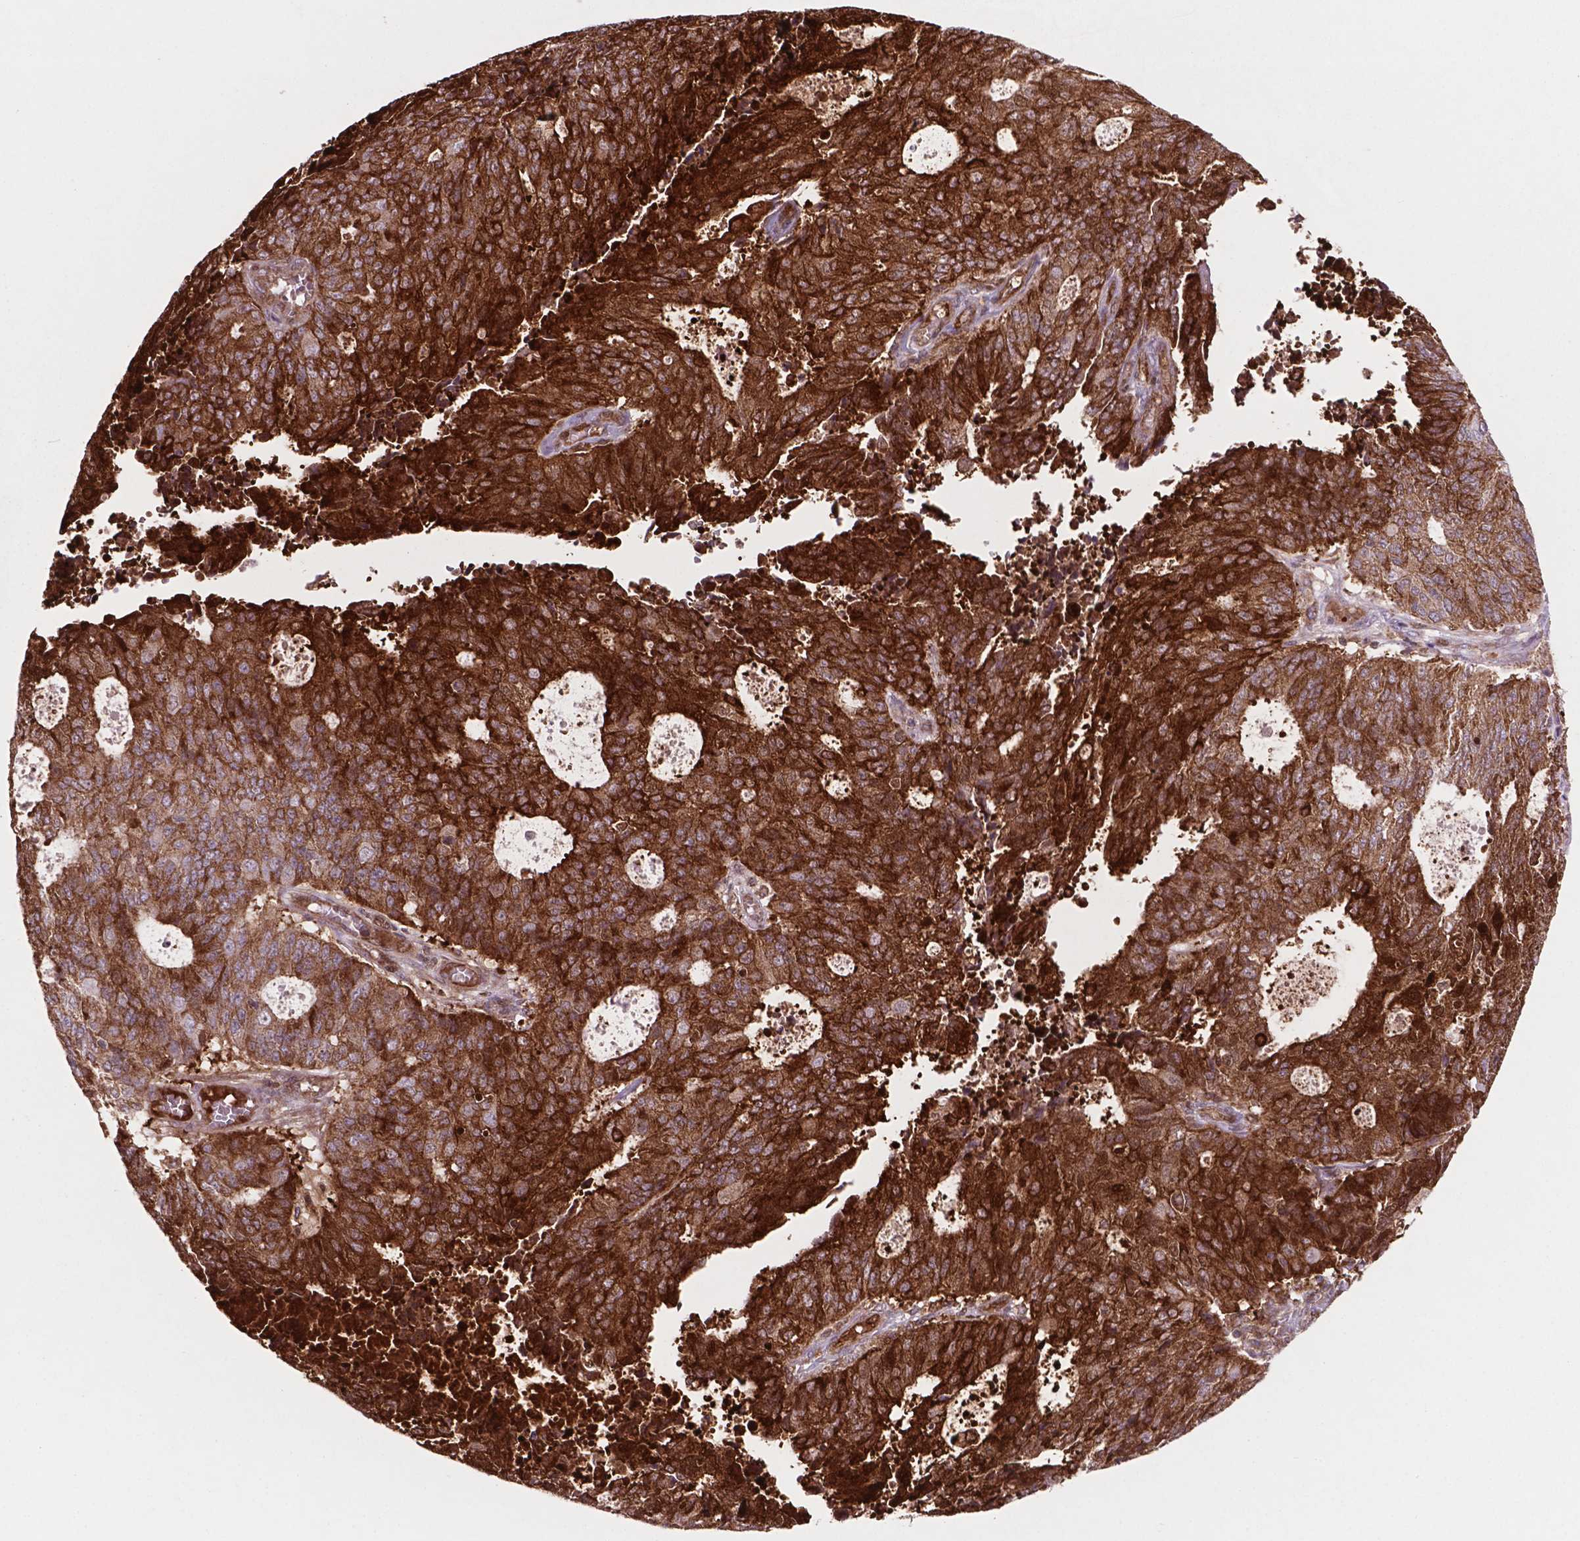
{"staining": {"intensity": "strong", "quantity": ">75%", "location": "cytoplasmic/membranous"}, "tissue": "endometrial cancer", "cell_type": "Tumor cells", "image_type": "cancer", "snomed": [{"axis": "morphology", "description": "Adenocarcinoma, NOS"}, {"axis": "topography", "description": "Endometrium"}], "caption": "Endometrial adenocarcinoma stained with a protein marker reveals strong staining in tumor cells.", "gene": "LDHA", "patient": {"sex": "female", "age": 82}}